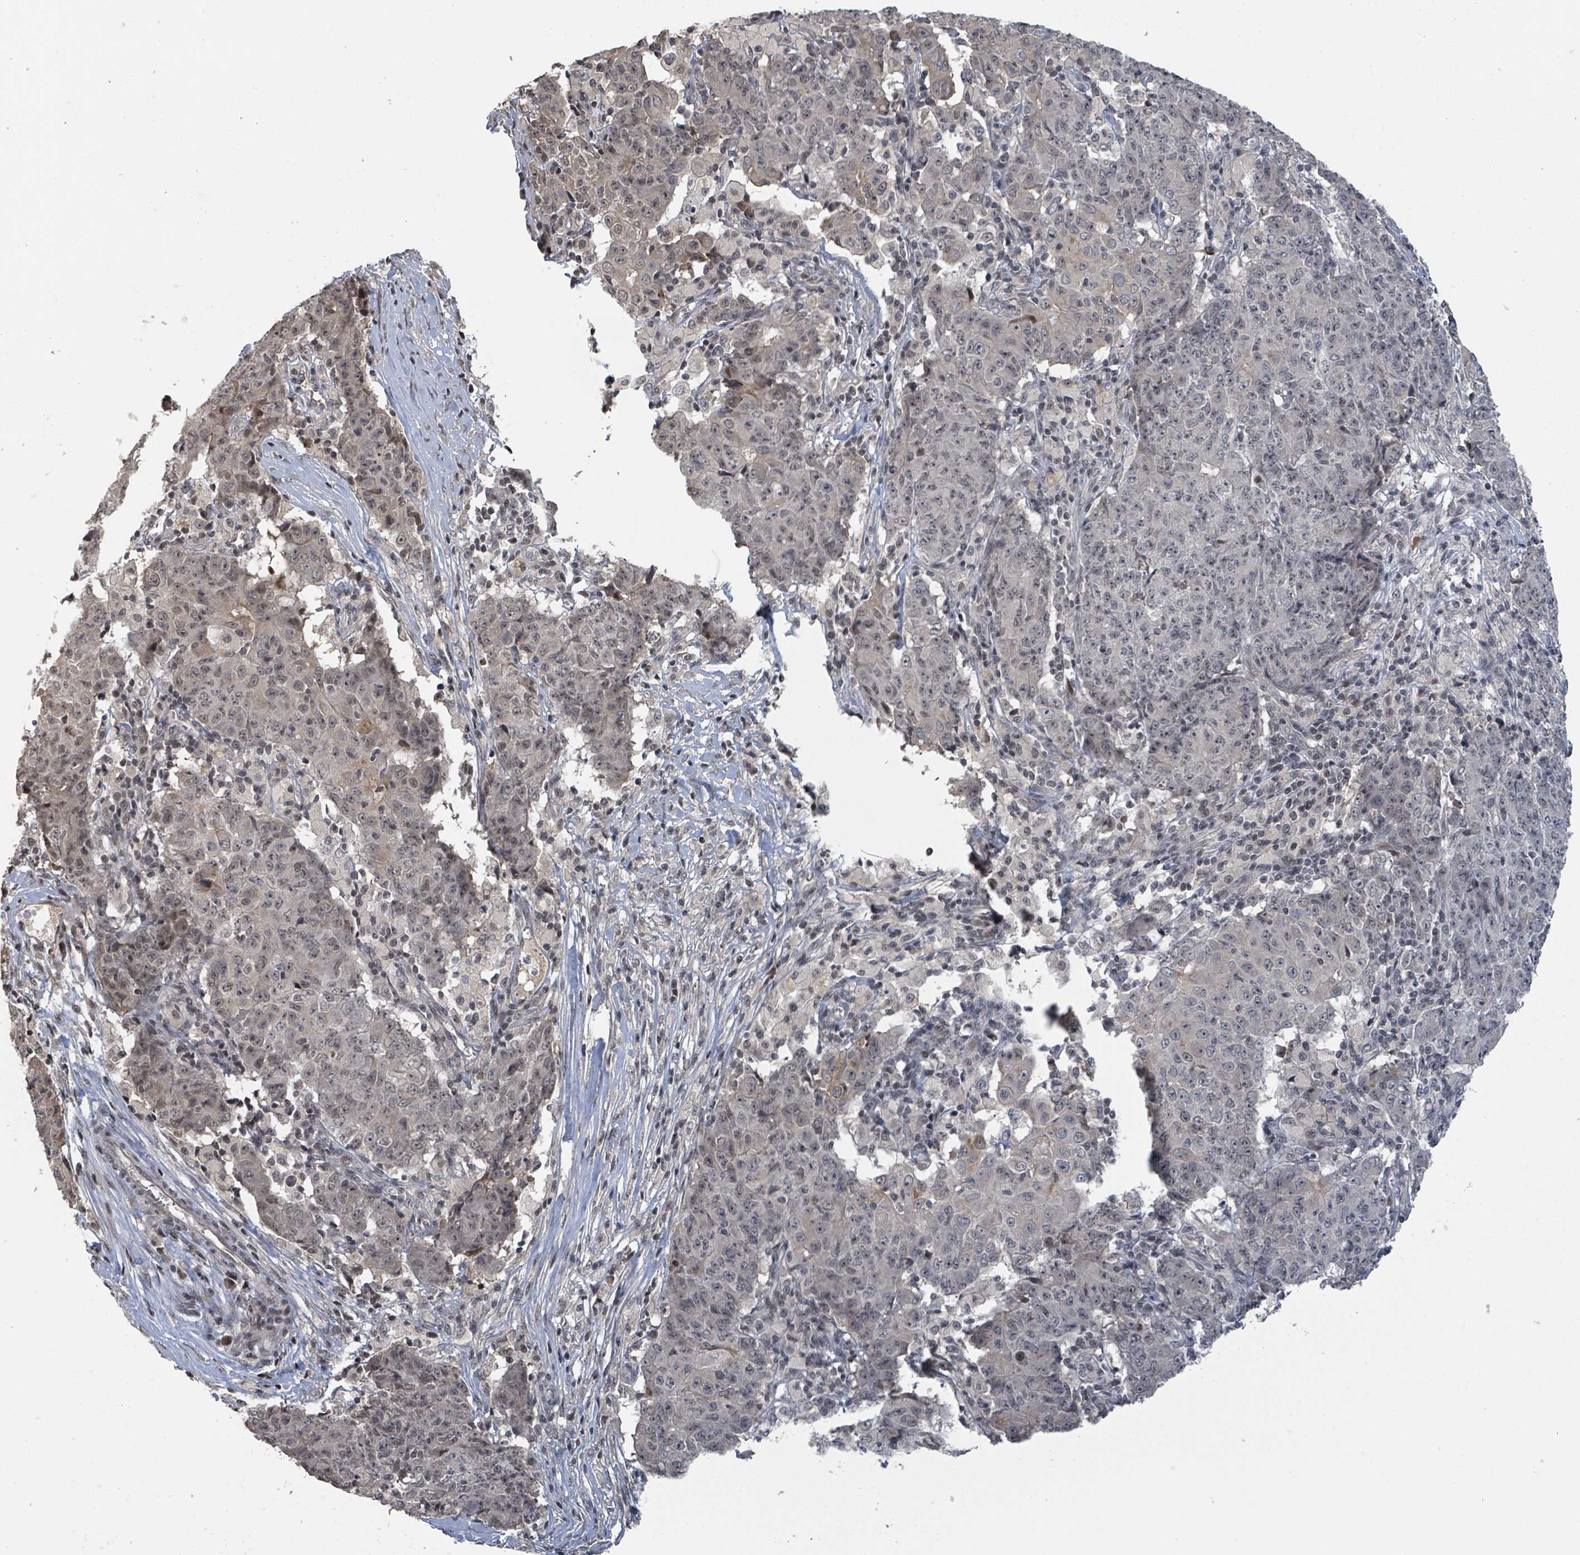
{"staining": {"intensity": "weak", "quantity": "25%-75%", "location": "nuclear"}, "tissue": "ovarian cancer", "cell_type": "Tumor cells", "image_type": "cancer", "snomed": [{"axis": "morphology", "description": "Carcinoma, endometroid"}, {"axis": "topography", "description": "Ovary"}], "caption": "Immunohistochemistry of human endometroid carcinoma (ovarian) exhibits low levels of weak nuclear positivity in approximately 25%-75% of tumor cells.", "gene": "ZBTB14", "patient": {"sex": "female", "age": 42}}